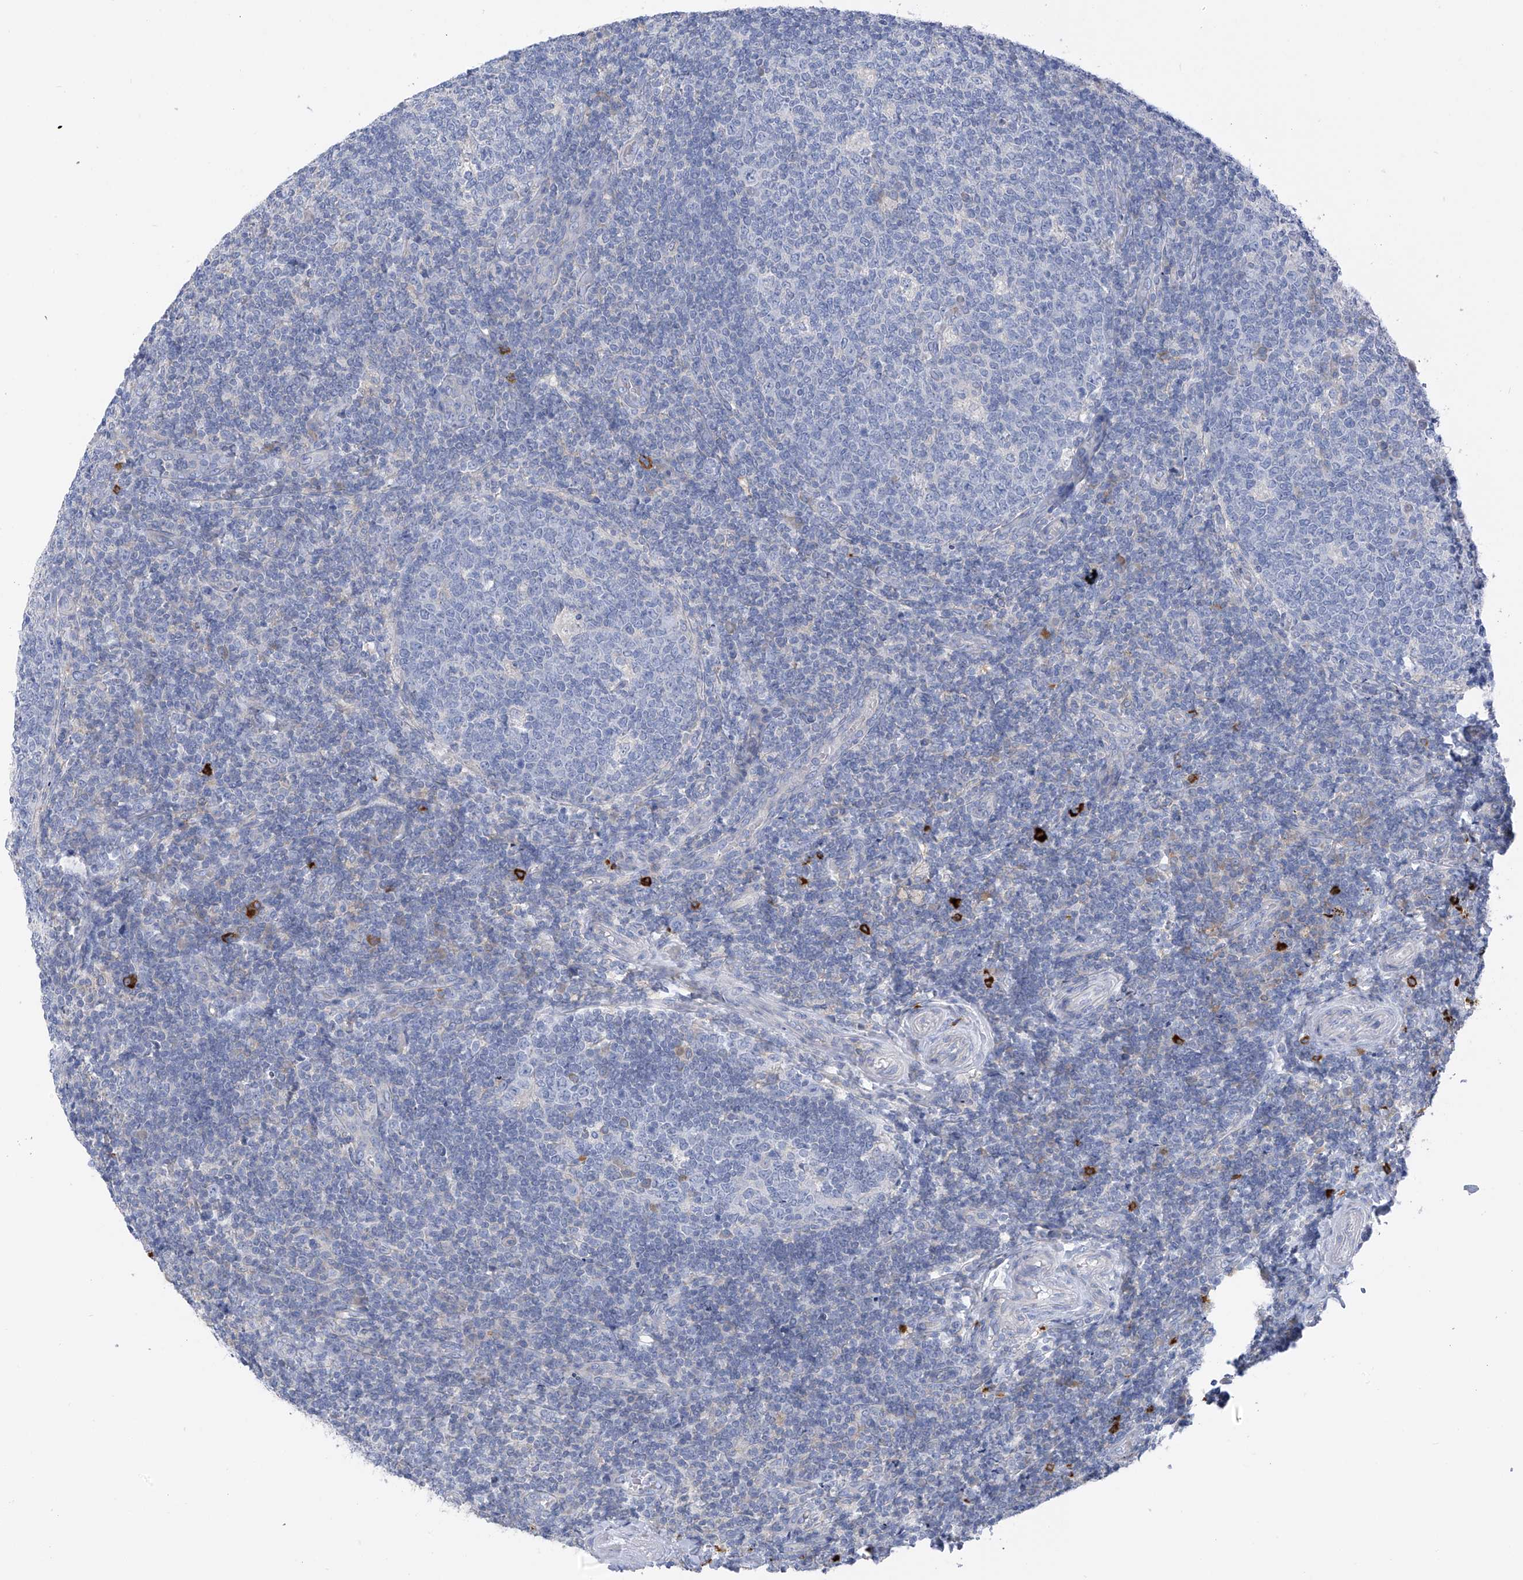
{"staining": {"intensity": "negative", "quantity": "none", "location": "none"}, "tissue": "tonsil", "cell_type": "Germinal center cells", "image_type": "normal", "snomed": [{"axis": "morphology", "description": "Normal tissue, NOS"}, {"axis": "topography", "description": "Tonsil"}], "caption": "Immunohistochemistry photomicrograph of normal tonsil: tonsil stained with DAB shows no significant protein expression in germinal center cells. (Immunohistochemistry, brightfield microscopy, high magnification).", "gene": "POMGNT2", "patient": {"sex": "female", "age": 19}}